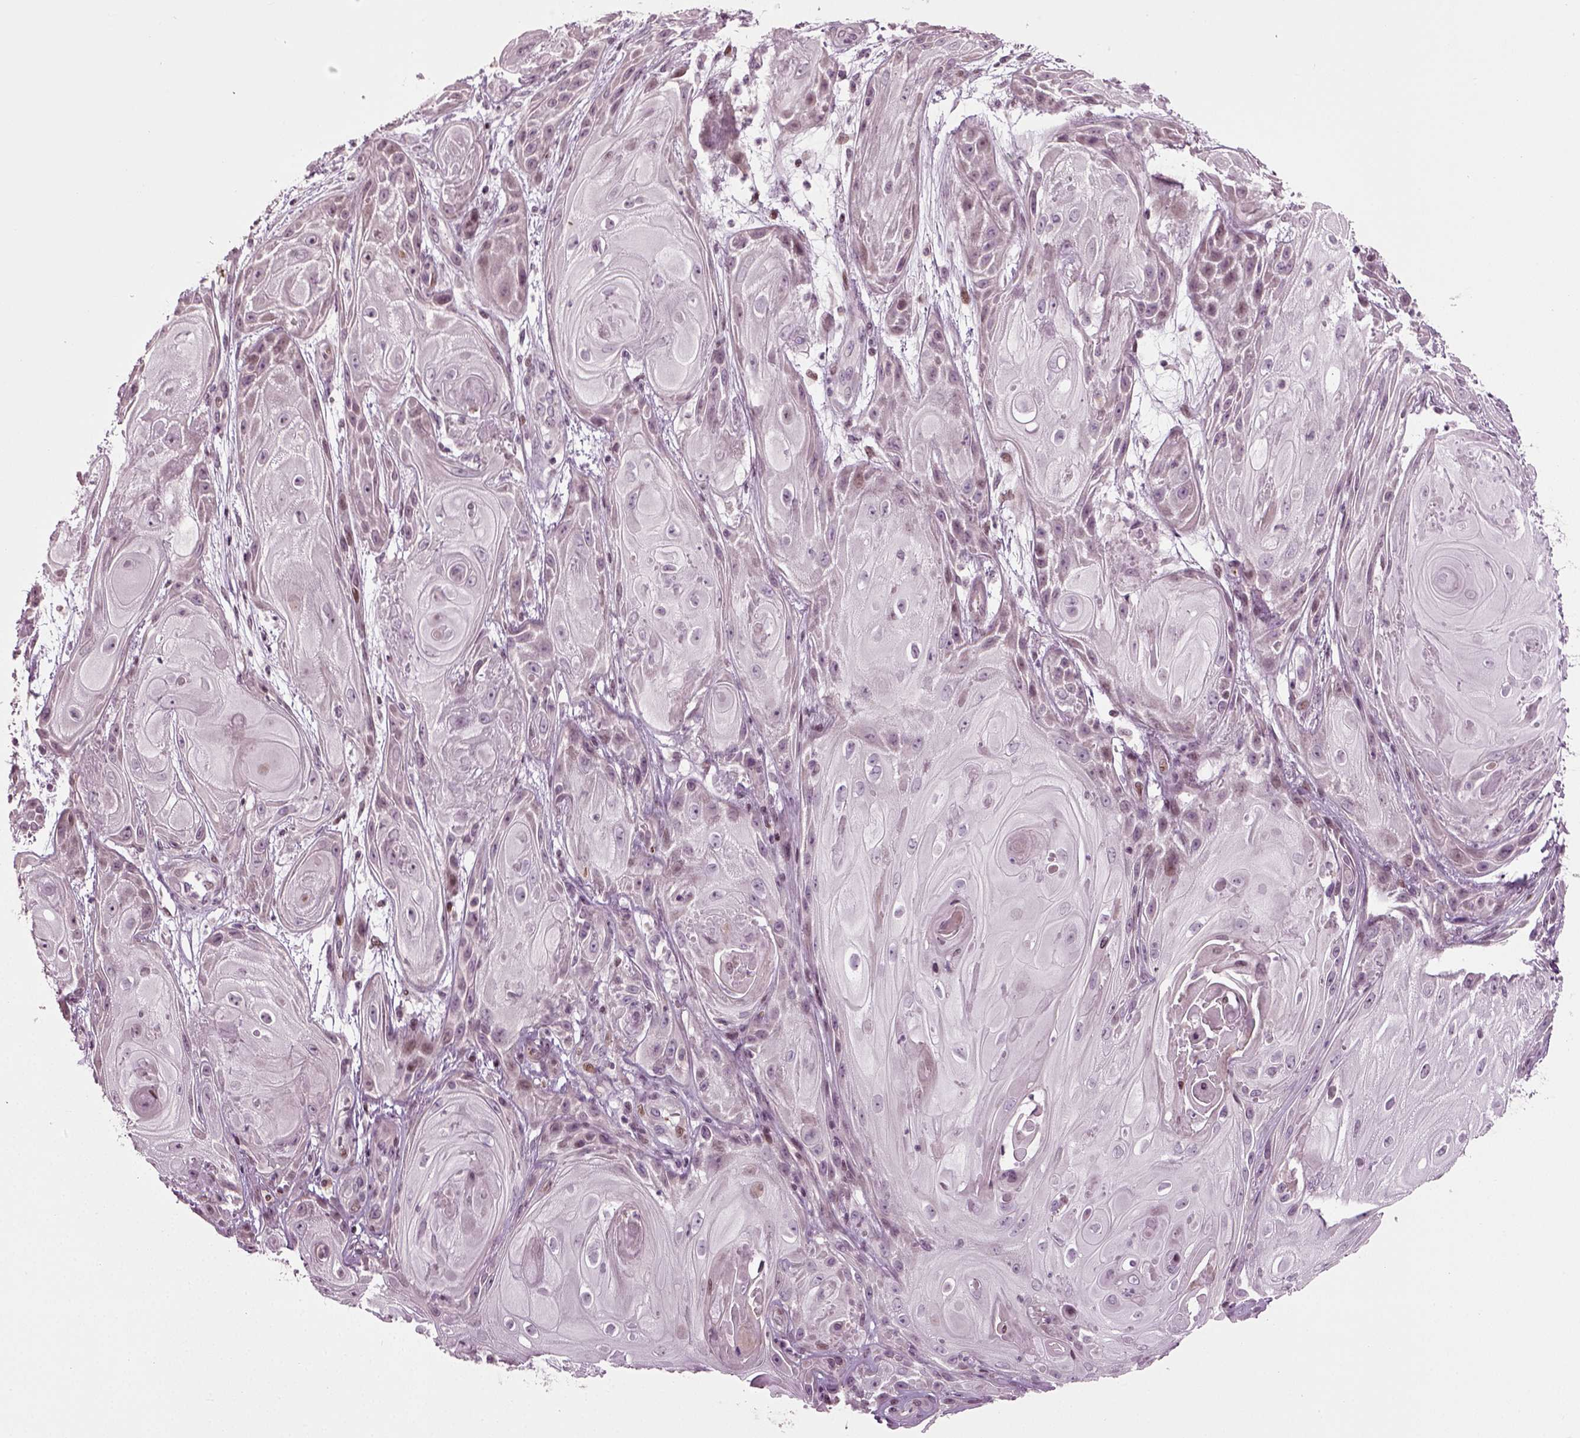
{"staining": {"intensity": "negative", "quantity": "none", "location": "none"}, "tissue": "skin cancer", "cell_type": "Tumor cells", "image_type": "cancer", "snomed": [{"axis": "morphology", "description": "Squamous cell carcinoma, NOS"}, {"axis": "topography", "description": "Skin"}], "caption": "The histopathology image shows no significant staining in tumor cells of skin squamous cell carcinoma.", "gene": "HEYL", "patient": {"sex": "male", "age": 62}}